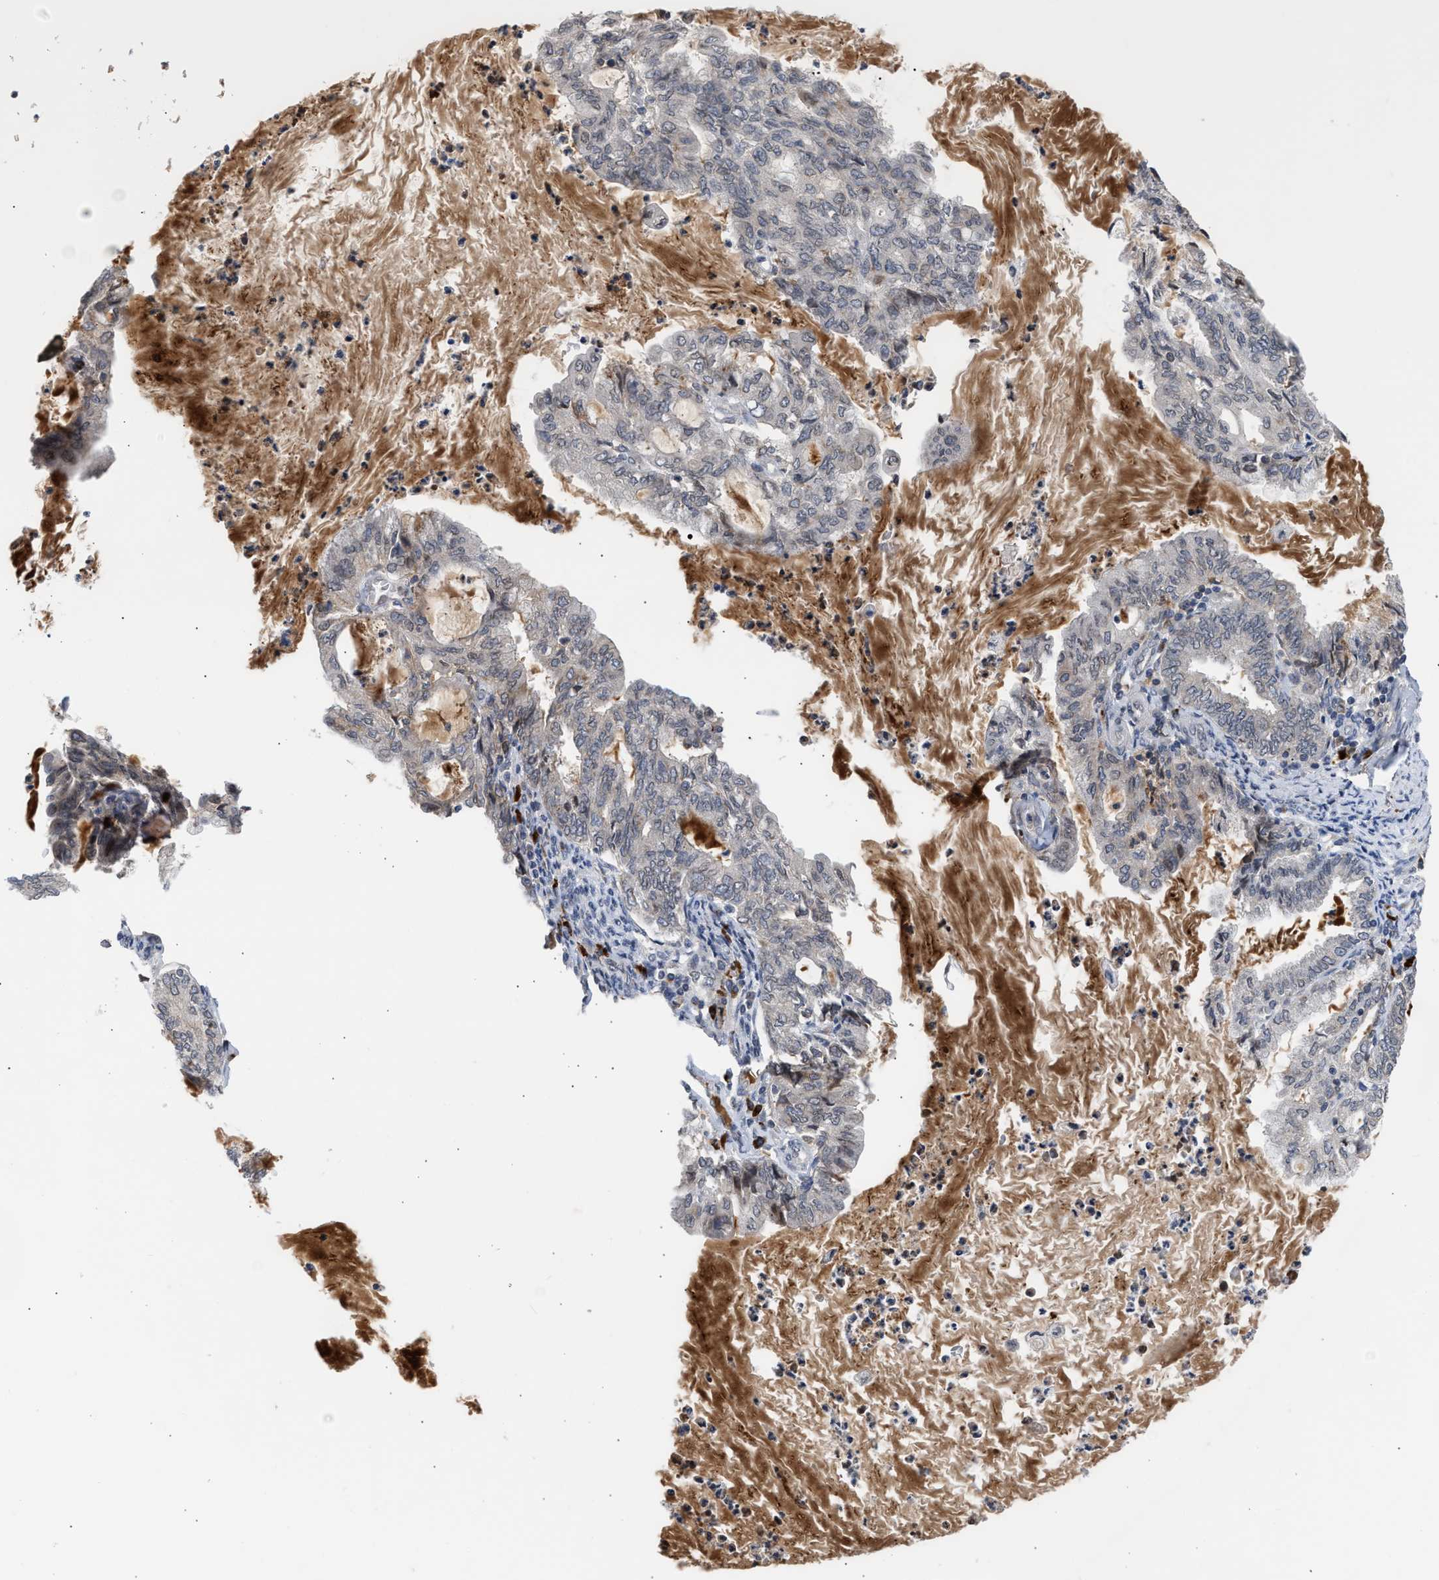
{"staining": {"intensity": "negative", "quantity": "none", "location": "none"}, "tissue": "endometrial cancer", "cell_type": "Tumor cells", "image_type": "cancer", "snomed": [{"axis": "morphology", "description": "Adenocarcinoma, NOS"}, {"axis": "topography", "description": "Endometrium"}], "caption": "A histopathology image of endometrial cancer (adenocarcinoma) stained for a protein reveals no brown staining in tumor cells.", "gene": "NUP62", "patient": {"sex": "female", "age": 86}}